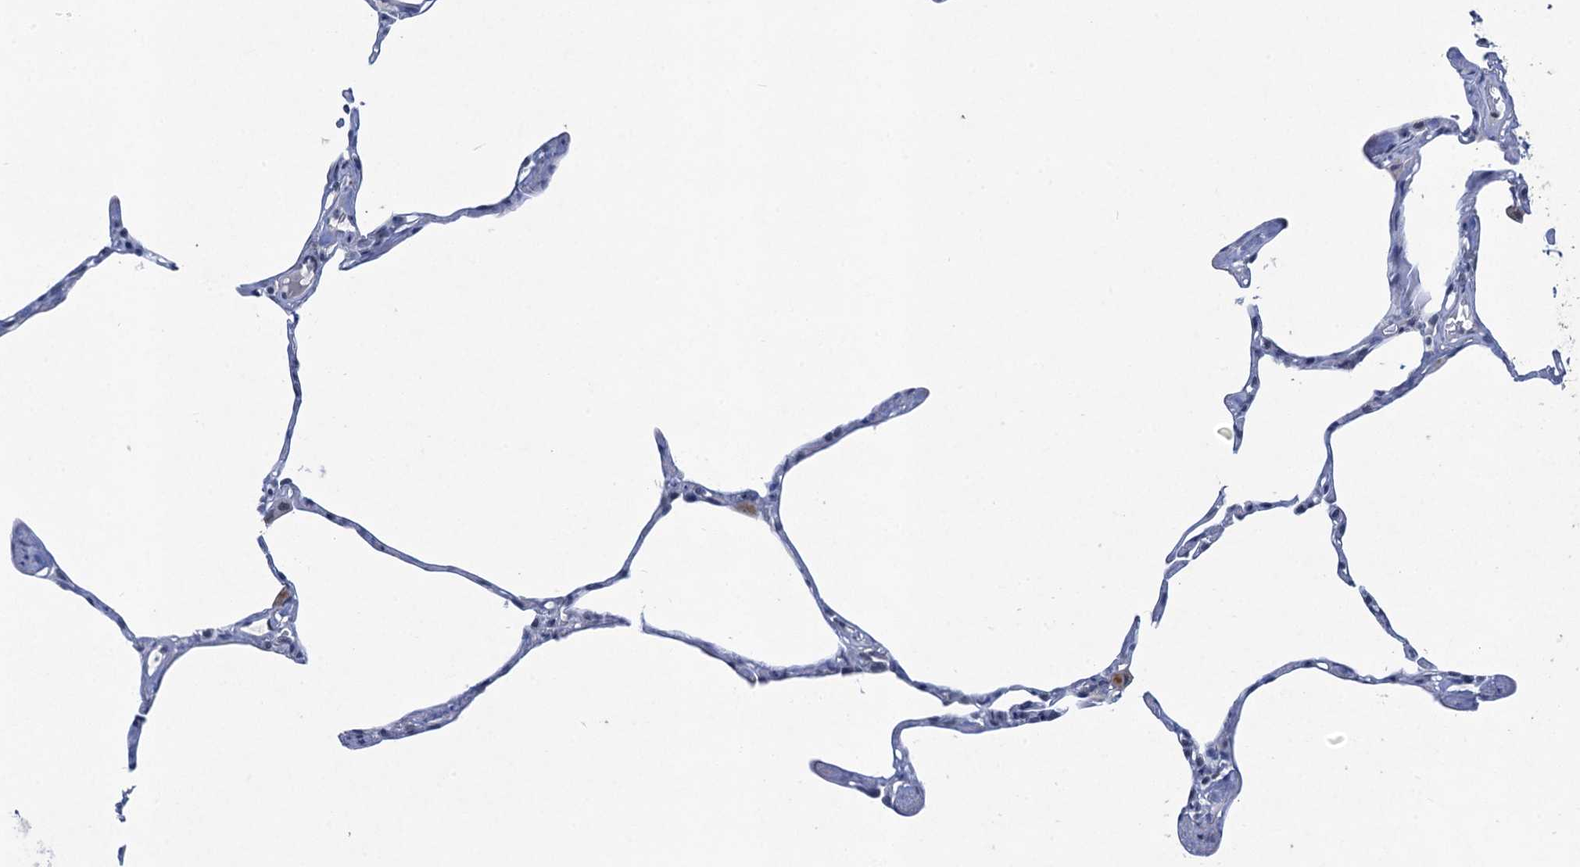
{"staining": {"intensity": "negative", "quantity": "none", "location": "none"}, "tissue": "lung", "cell_type": "Alveolar cells", "image_type": "normal", "snomed": [{"axis": "morphology", "description": "Normal tissue, NOS"}, {"axis": "topography", "description": "Lung"}], "caption": "A high-resolution micrograph shows IHC staining of unremarkable lung, which reveals no significant positivity in alveolar cells.", "gene": "ENSG00000230707", "patient": {"sex": "male", "age": 65}}